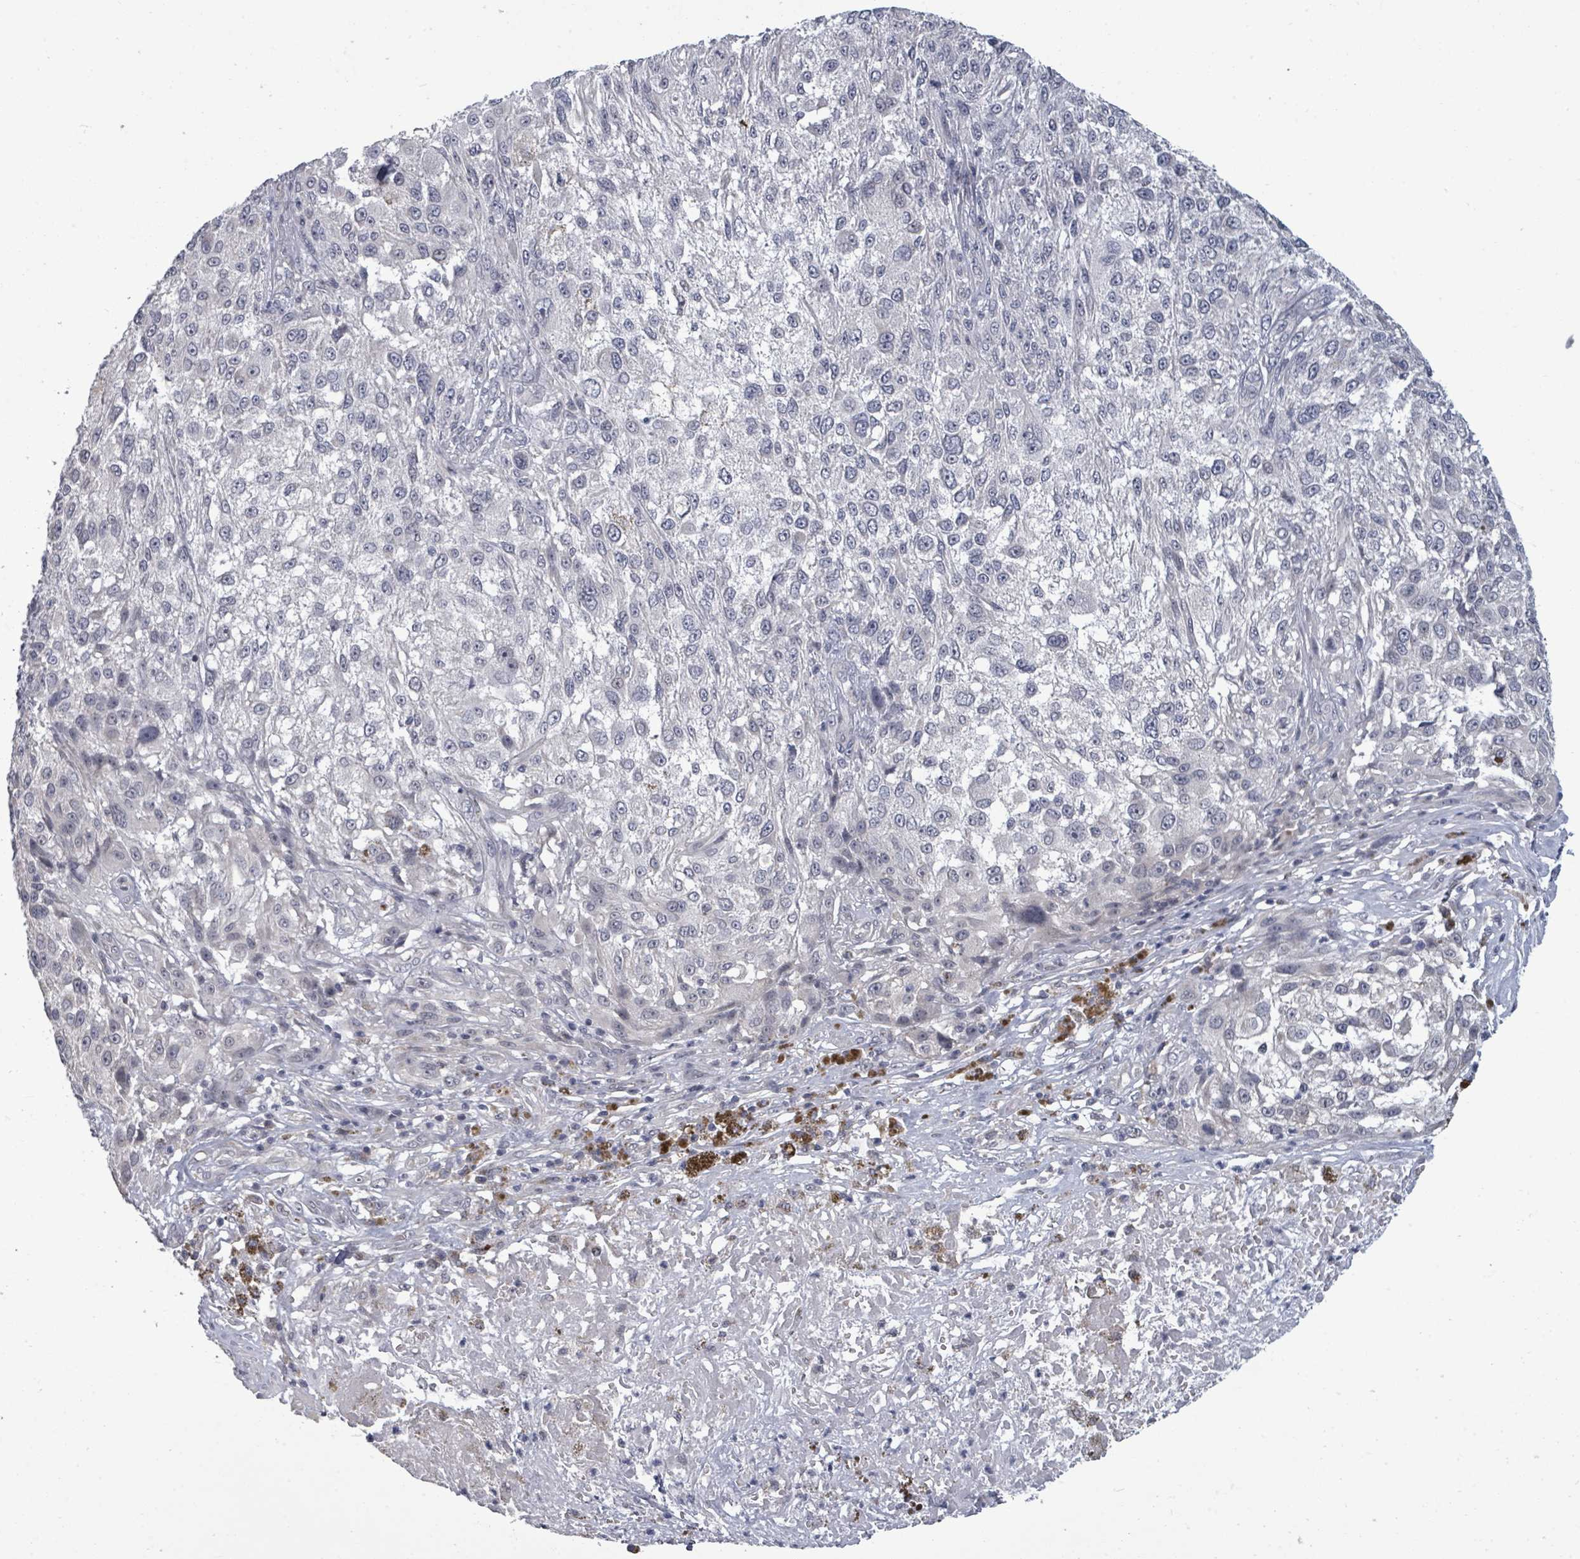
{"staining": {"intensity": "negative", "quantity": "none", "location": "none"}, "tissue": "melanoma", "cell_type": "Tumor cells", "image_type": "cancer", "snomed": [{"axis": "morphology", "description": "Normal morphology"}, {"axis": "morphology", "description": "Malignant melanoma, NOS"}, {"axis": "topography", "description": "Skin"}], "caption": "Melanoma stained for a protein using immunohistochemistry (IHC) shows no positivity tumor cells.", "gene": "ASB12", "patient": {"sex": "female", "age": 72}}